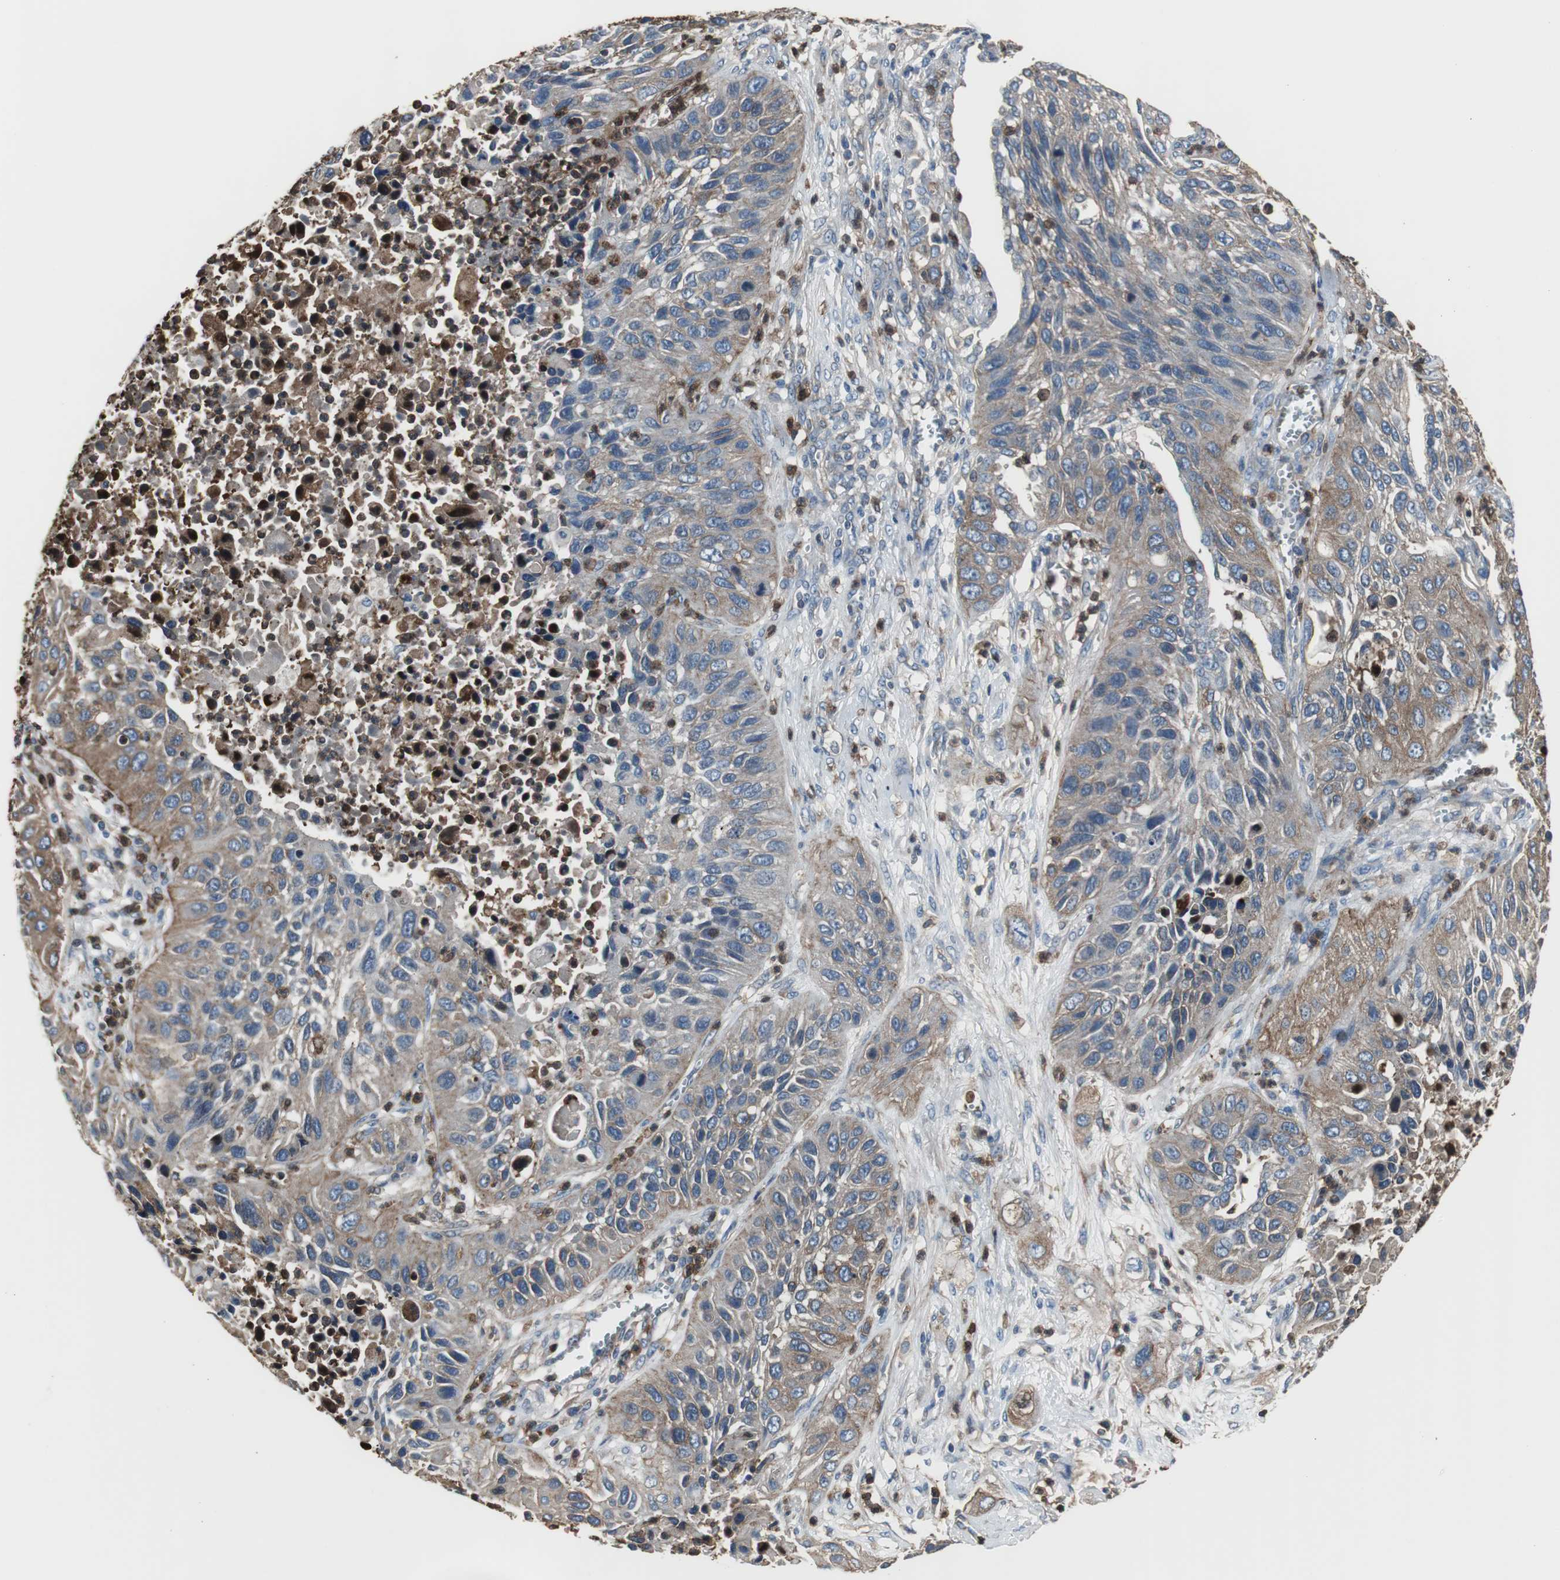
{"staining": {"intensity": "moderate", "quantity": "<25%", "location": "cytoplasmic/membranous"}, "tissue": "lung cancer", "cell_type": "Tumor cells", "image_type": "cancer", "snomed": [{"axis": "morphology", "description": "Squamous cell carcinoma, NOS"}, {"axis": "topography", "description": "Lung"}], "caption": "Immunohistochemistry (IHC) (DAB) staining of lung cancer (squamous cell carcinoma) reveals moderate cytoplasmic/membranous protein positivity in approximately <25% of tumor cells. The staining was performed using DAB, with brown indicating positive protein expression. Nuclei are stained blue with hematoxylin.", "gene": "ACTN1", "patient": {"sex": "female", "age": 76}}